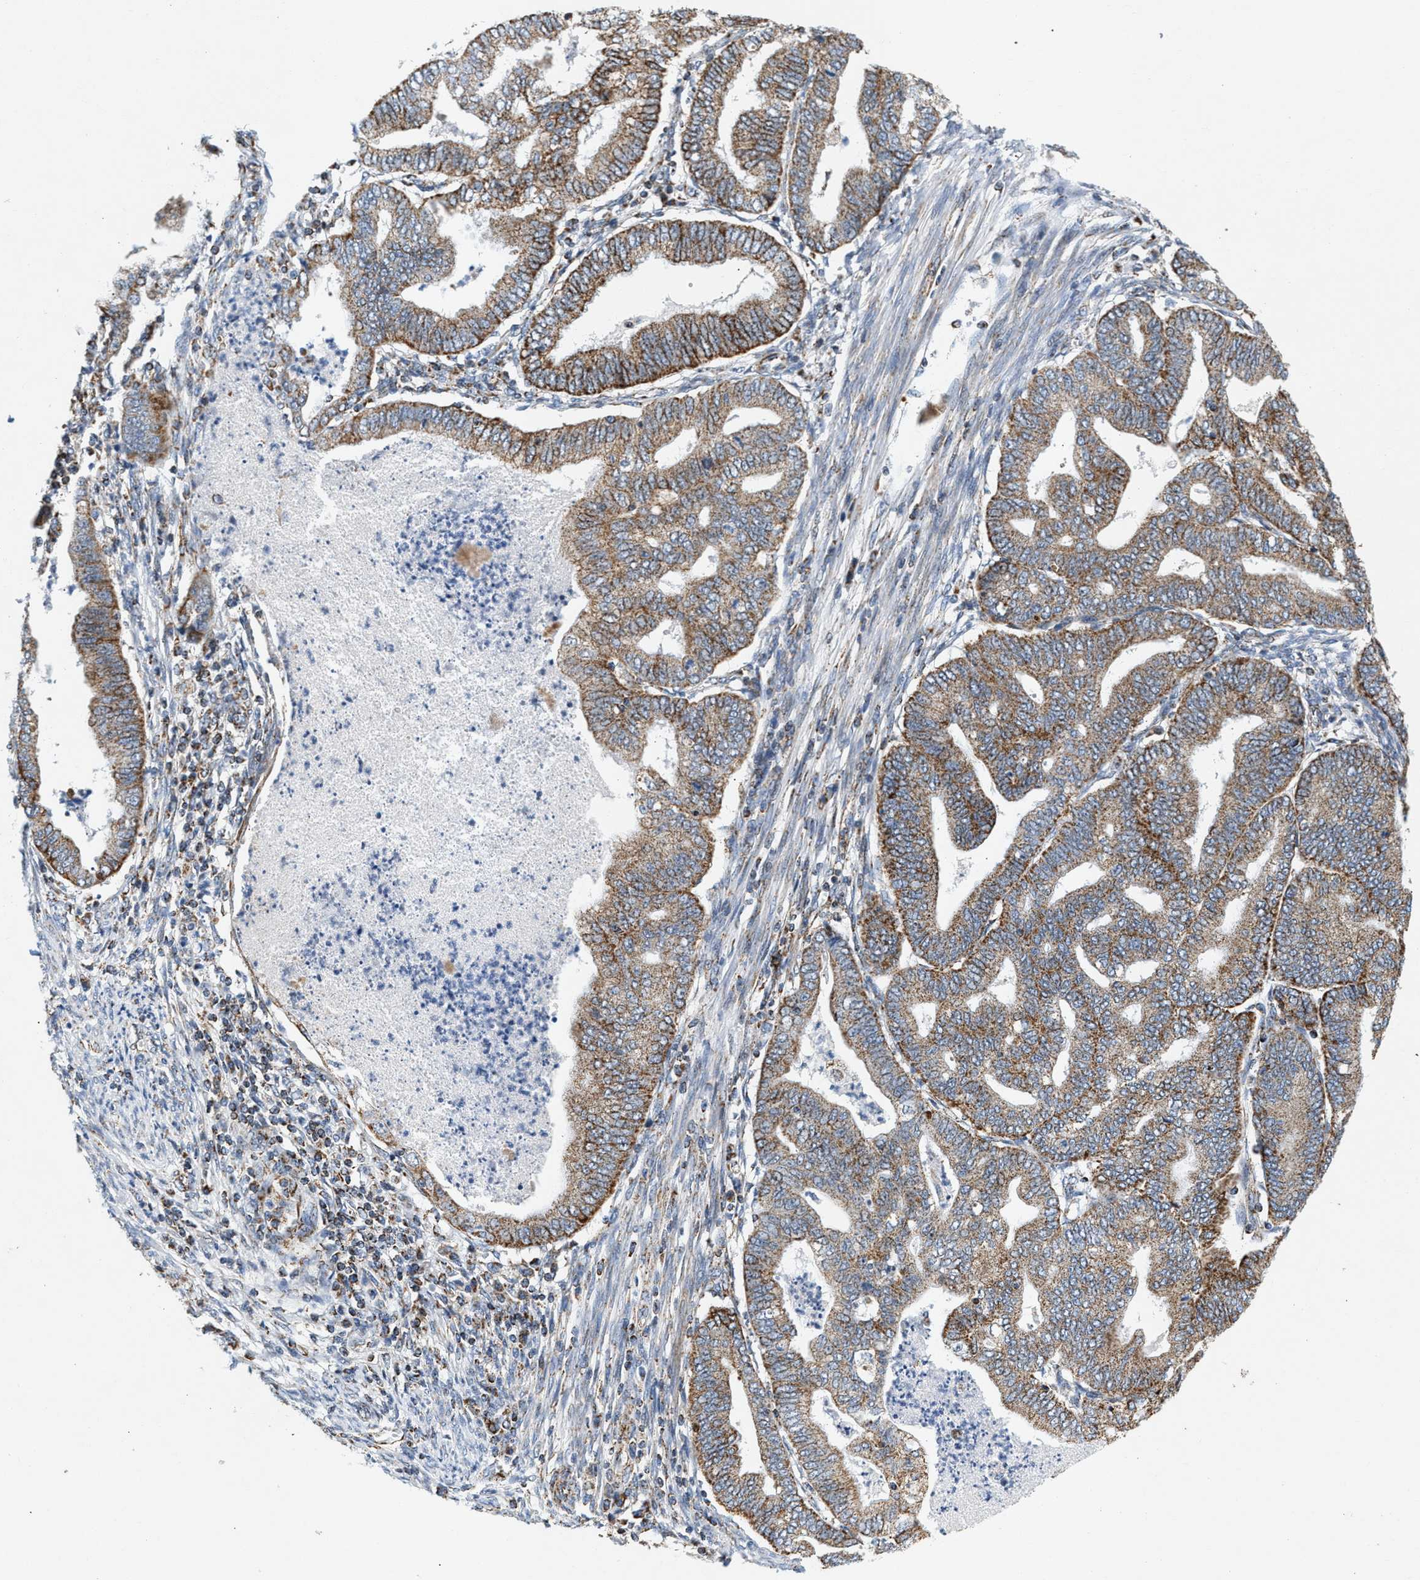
{"staining": {"intensity": "moderate", "quantity": ">75%", "location": "cytoplasmic/membranous"}, "tissue": "endometrial cancer", "cell_type": "Tumor cells", "image_type": "cancer", "snomed": [{"axis": "morphology", "description": "Polyp, NOS"}, {"axis": "morphology", "description": "Adenocarcinoma, NOS"}, {"axis": "morphology", "description": "Adenoma, NOS"}, {"axis": "topography", "description": "Endometrium"}], "caption": "High-power microscopy captured an immunohistochemistry micrograph of endometrial cancer, revealing moderate cytoplasmic/membranous positivity in about >75% of tumor cells.", "gene": "PDE1A", "patient": {"sex": "female", "age": 79}}